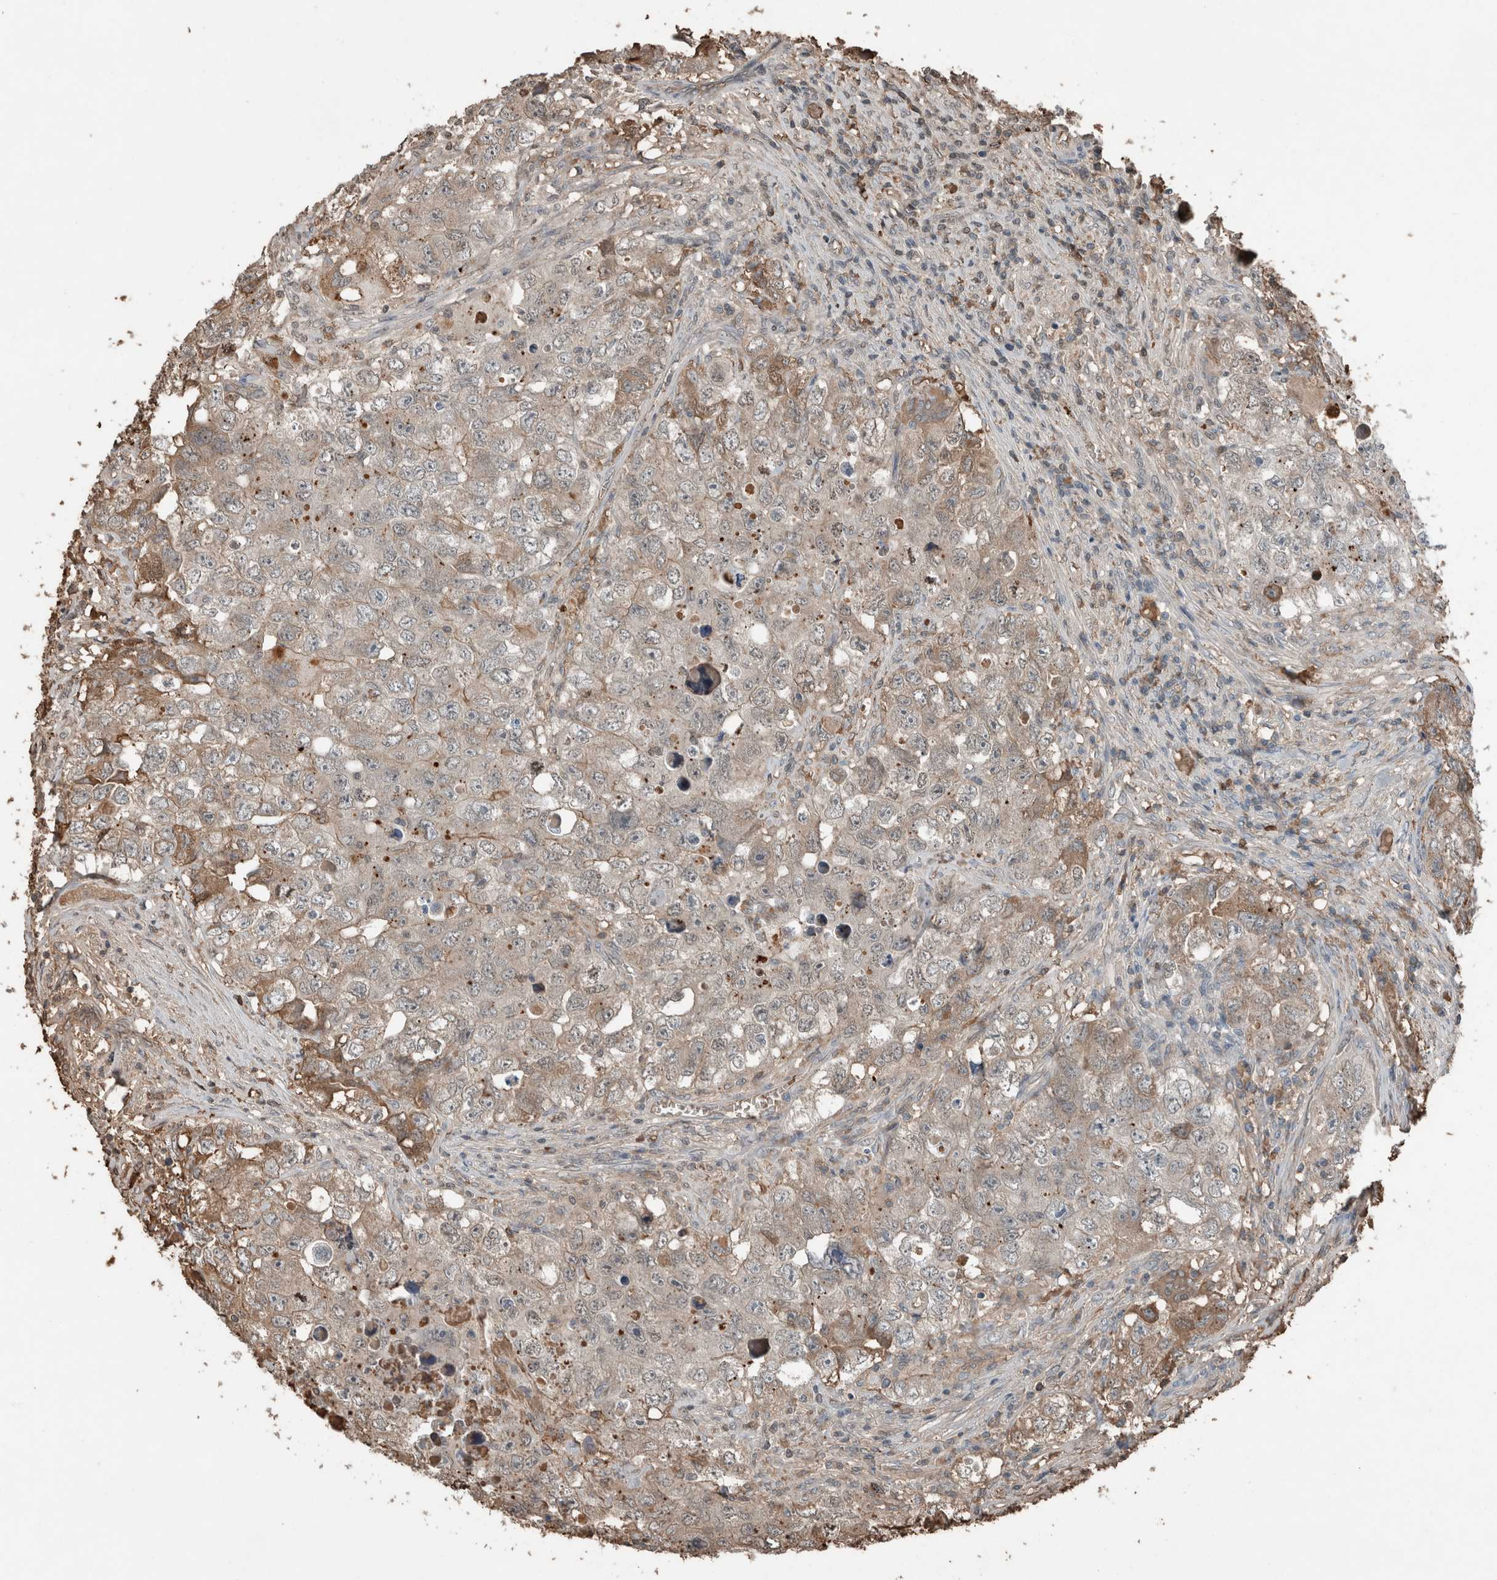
{"staining": {"intensity": "moderate", "quantity": "<25%", "location": "cytoplasmic/membranous"}, "tissue": "testis cancer", "cell_type": "Tumor cells", "image_type": "cancer", "snomed": [{"axis": "morphology", "description": "Seminoma, NOS"}, {"axis": "morphology", "description": "Carcinoma, Embryonal, NOS"}, {"axis": "topography", "description": "Testis"}], "caption": "Immunohistochemistry (IHC) micrograph of human testis cancer (embryonal carcinoma) stained for a protein (brown), which reveals low levels of moderate cytoplasmic/membranous staining in approximately <25% of tumor cells.", "gene": "USP34", "patient": {"sex": "male", "age": 43}}